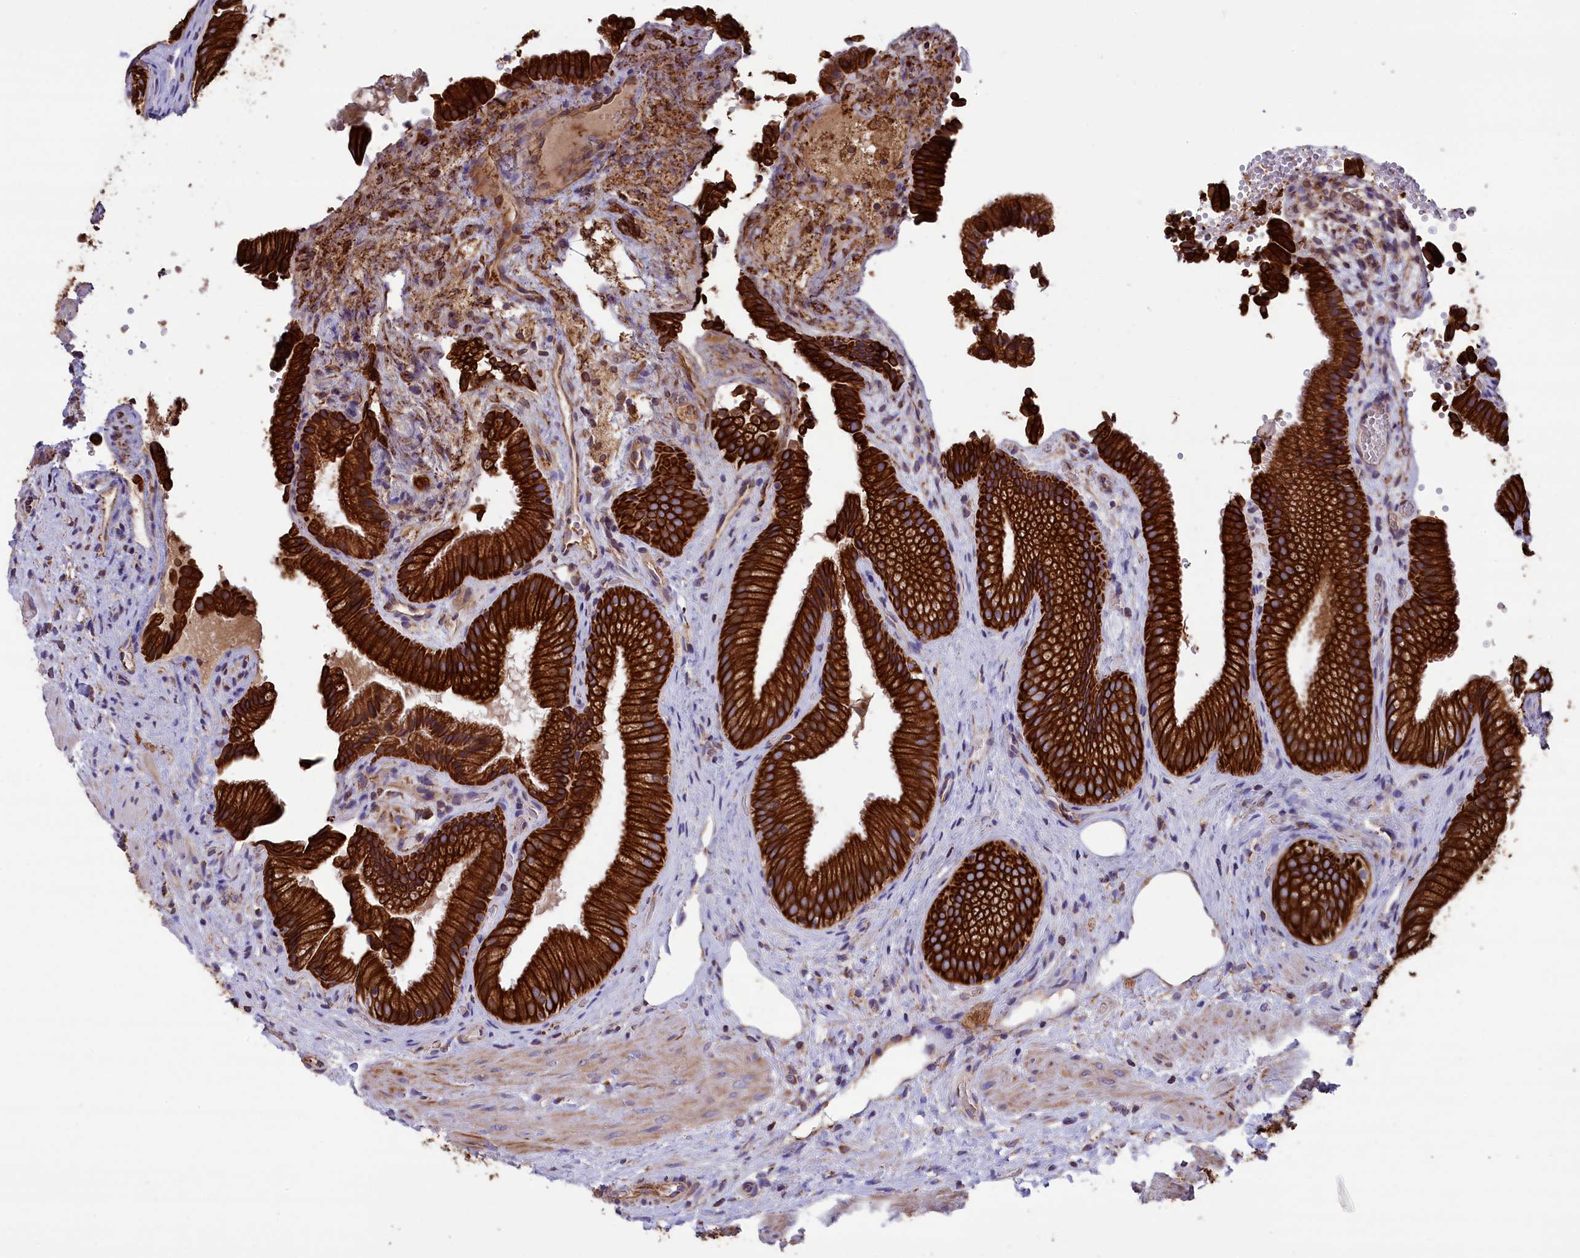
{"staining": {"intensity": "strong", "quantity": ">75%", "location": "cytoplasmic/membranous"}, "tissue": "gallbladder", "cell_type": "Glandular cells", "image_type": "normal", "snomed": [{"axis": "morphology", "description": "Normal tissue, NOS"}, {"axis": "morphology", "description": "Inflammation, NOS"}, {"axis": "topography", "description": "Gallbladder"}], "caption": "Unremarkable gallbladder demonstrates strong cytoplasmic/membranous expression in approximately >75% of glandular cells, visualized by immunohistochemistry. The staining was performed using DAB (3,3'-diaminobenzidine), with brown indicating positive protein expression. Nuclei are stained blue with hematoxylin.", "gene": "GATB", "patient": {"sex": "male", "age": 51}}